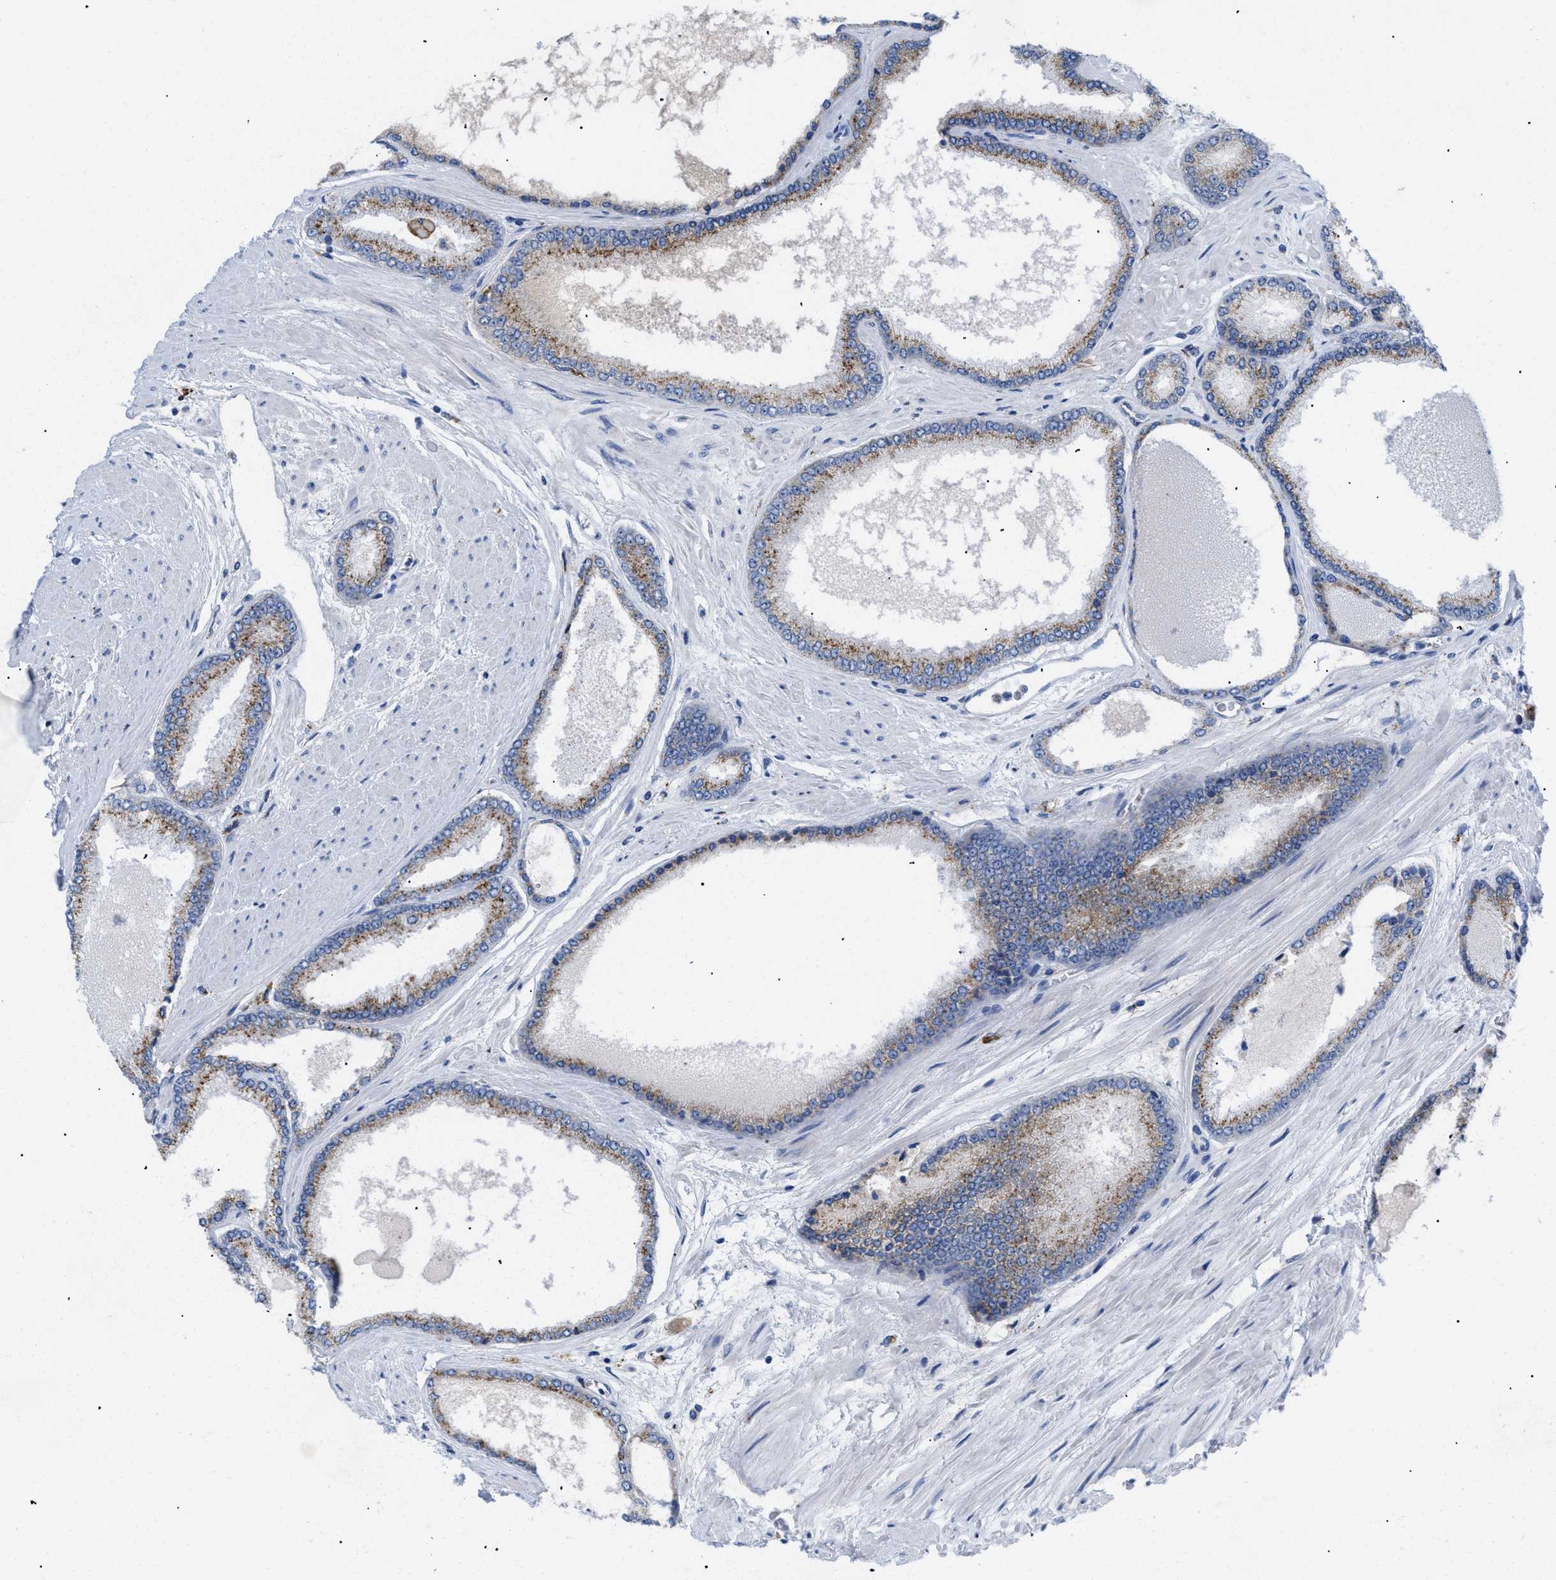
{"staining": {"intensity": "moderate", "quantity": ">75%", "location": "cytoplasmic/membranous"}, "tissue": "prostate cancer", "cell_type": "Tumor cells", "image_type": "cancer", "snomed": [{"axis": "morphology", "description": "Adenocarcinoma, High grade"}, {"axis": "topography", "description": "Prostate"}], "caption": "Prostate cancer (adenocarcinoma (high-grade)) stained with a brown dye demonstrates moderate cytoplasmic/membranous positive positivity in approximately >75% of tumor cells.", "gene": "DRAM2", "patient": {"sex": "male", "age": 61}}